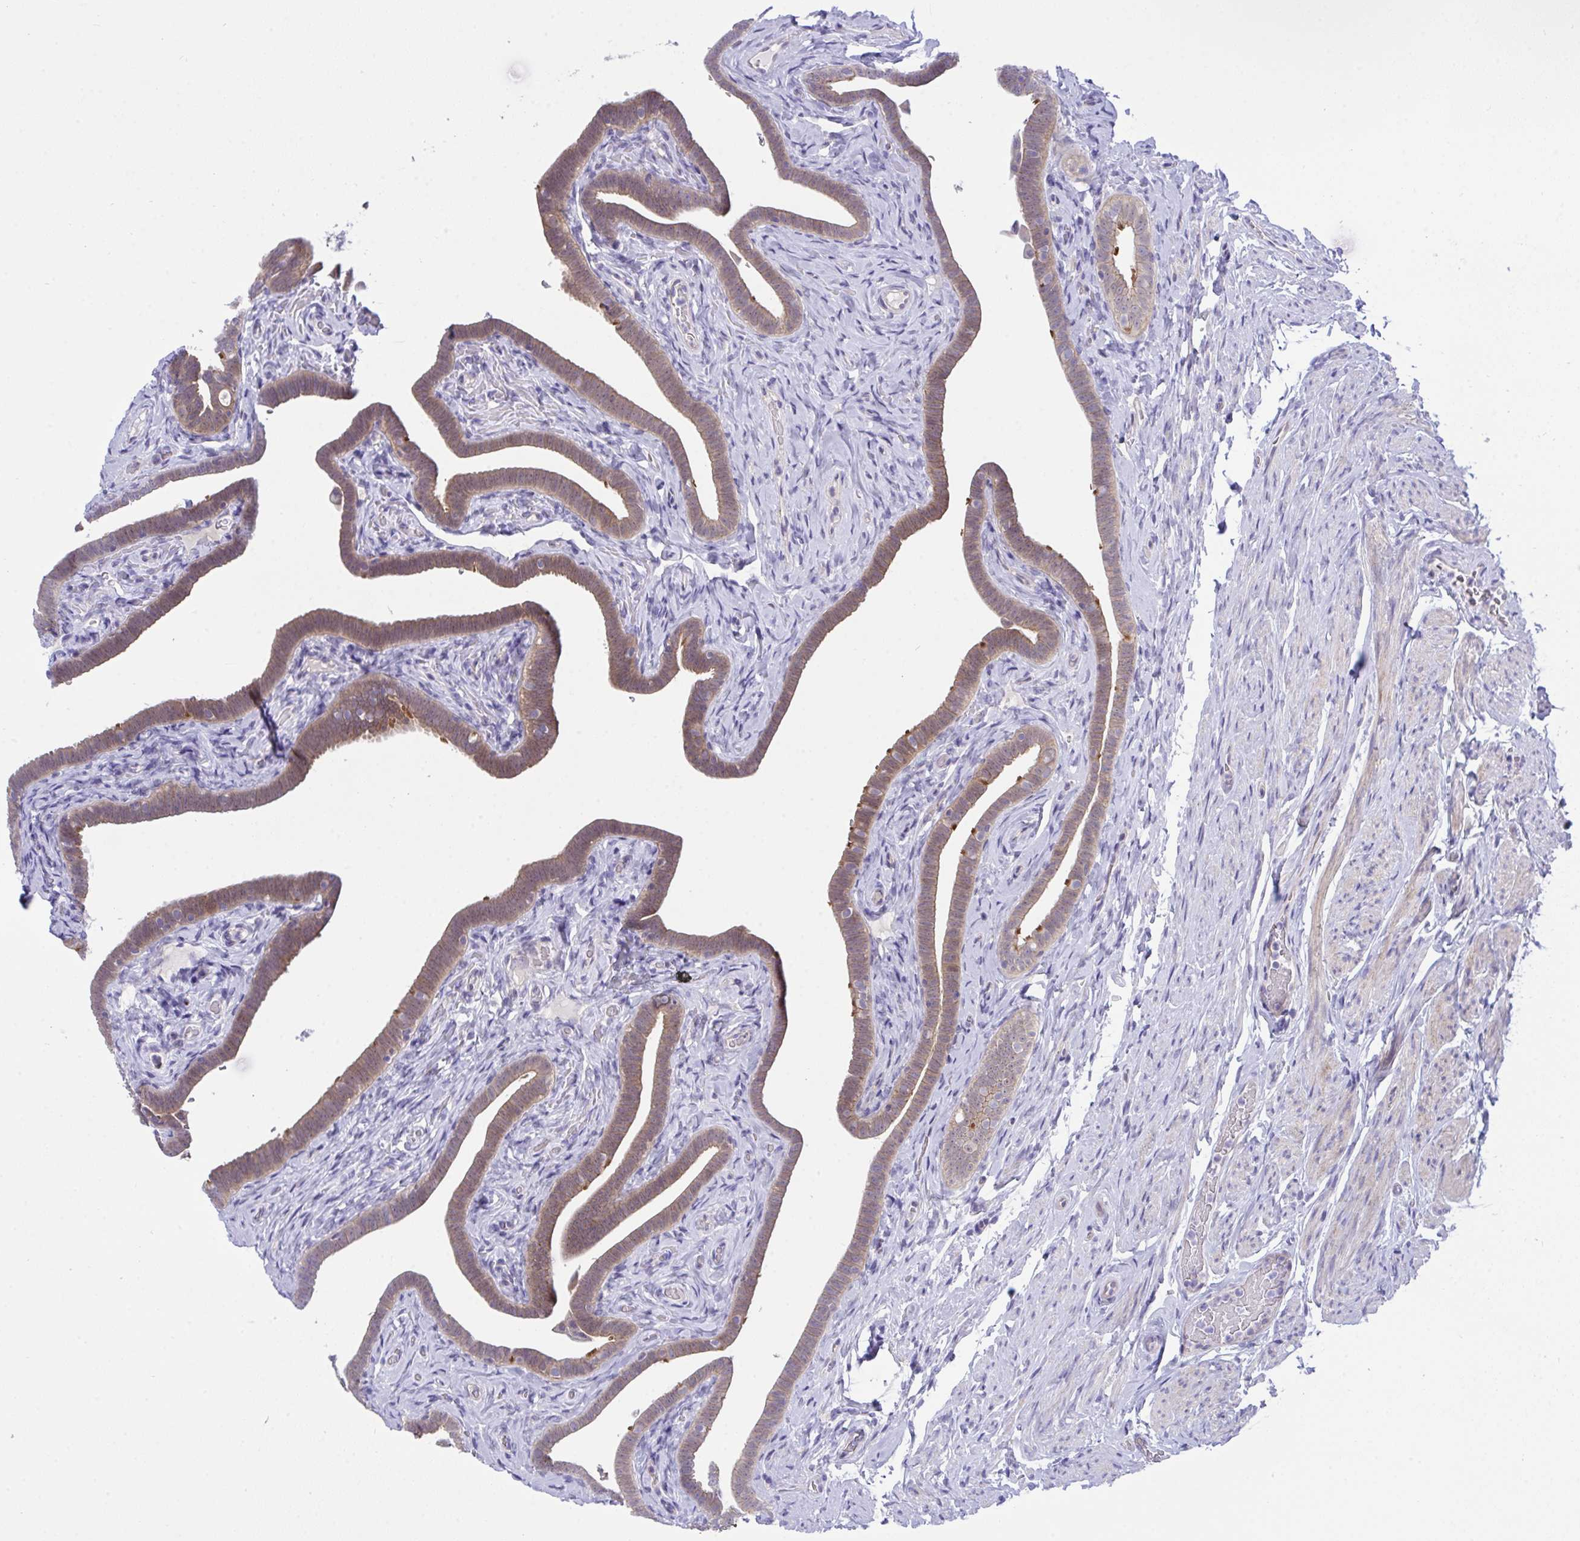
{"staining": {"intensity": "moderate", "quantity": ">75%", "location": "cytoplasmic/membranous"}, "tissue": "fallopian tube", "cell_type": "Glandular cells", "image_type": "normal", "snomed": [{"axis": "morphology", "description": "Normal tissue, NOS"}, {"axis": "topography", "description": "Fallopian tube"}], "caption": "Immunohistochemical staining of unremarkable fallopian tube displays >75% levels of moderate cytoplasmic/membranous protein staining in about >75% of glandular cells. Using DAB (3,3'-diaminobenzidine) (brown) and hematoxylin (blue) stains, captured at high magnification using brightfield microscopy.", "gene": "HOXD12", "patient": {"sex": "female", "age": 69}}